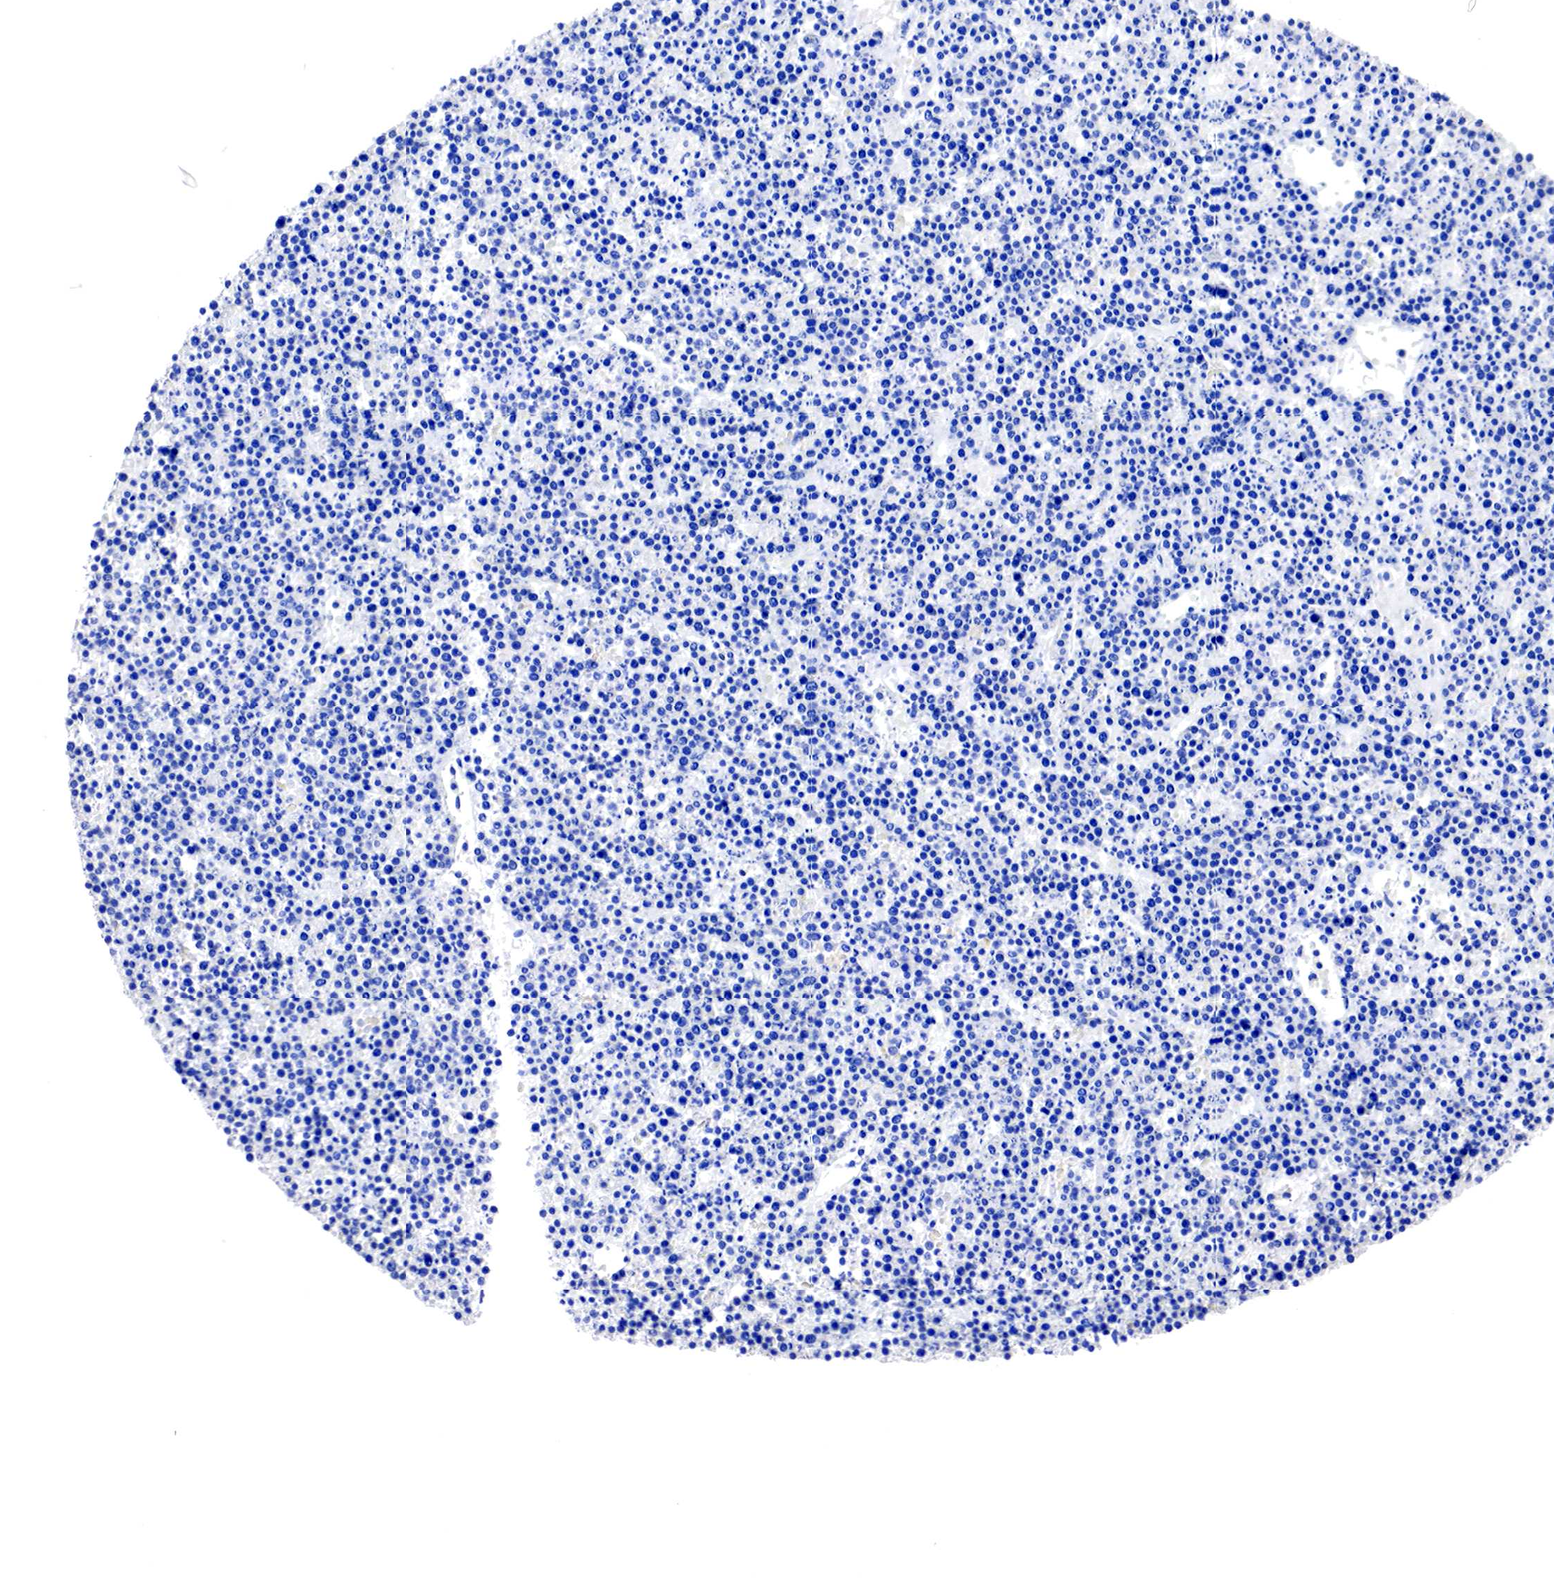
{"staining": {"intensity": "negative", "quantity": "none", "location": "none"}, "tissue": "lymphoma", "cell_type": "Tumor cells", "image_type": "cancer", "snomed": [{"axis": "morphology", "description": "Malignant lymphoma, non-Hodgkin's type, High grade"}, {"axis": "topography", "description": "Ovary"}], "caption": "IHC histopathology image of neoplastic tissue: human malignant lymphoma, non-Hodgkin's type (high-grade) stained with DAB exhibits no significant protein expression in tumor cells.", "gene": "PABIR2", "patient": {"sex": "female", "age": 56}}